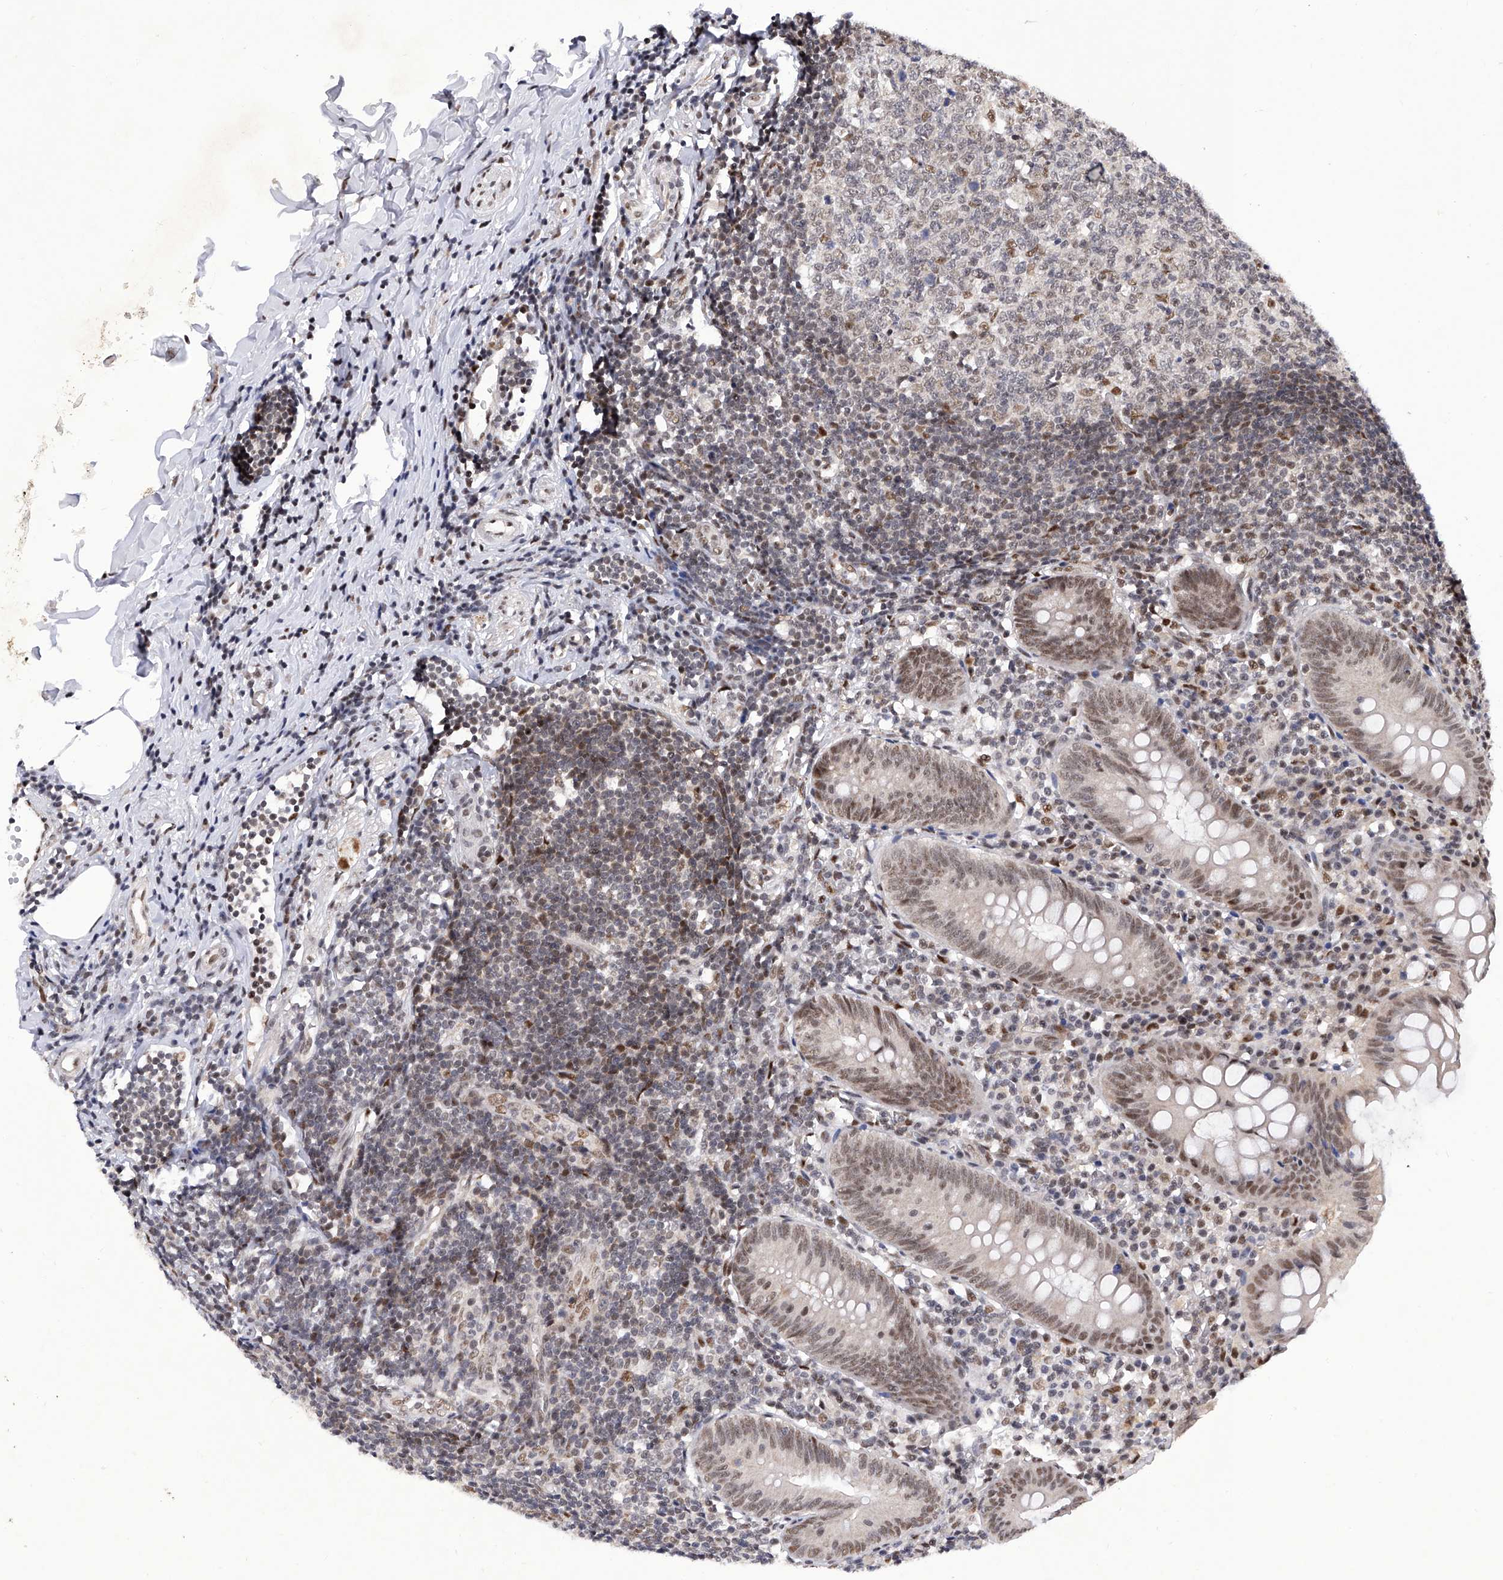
{"staining": {"intensity": "moderate", "quantity": ">75%", "location": "nuclear"}, "tissue": "appendix", "cell_type": "Glandular cells", "image_type": "normal", "snomed": [{"axis": "morphology", "description": "Normal tissue, NOS"}, {"axis": "topography", "description": "Appendix"}], "caption": "Moderate nuclear positivity for a protein is seen in approximately >75% of glandular cells of unremarkable appendix using immunohistochemistry (IHC).", "gene": "RAD54L", "patient": {"sex": "female", "age": 54}}